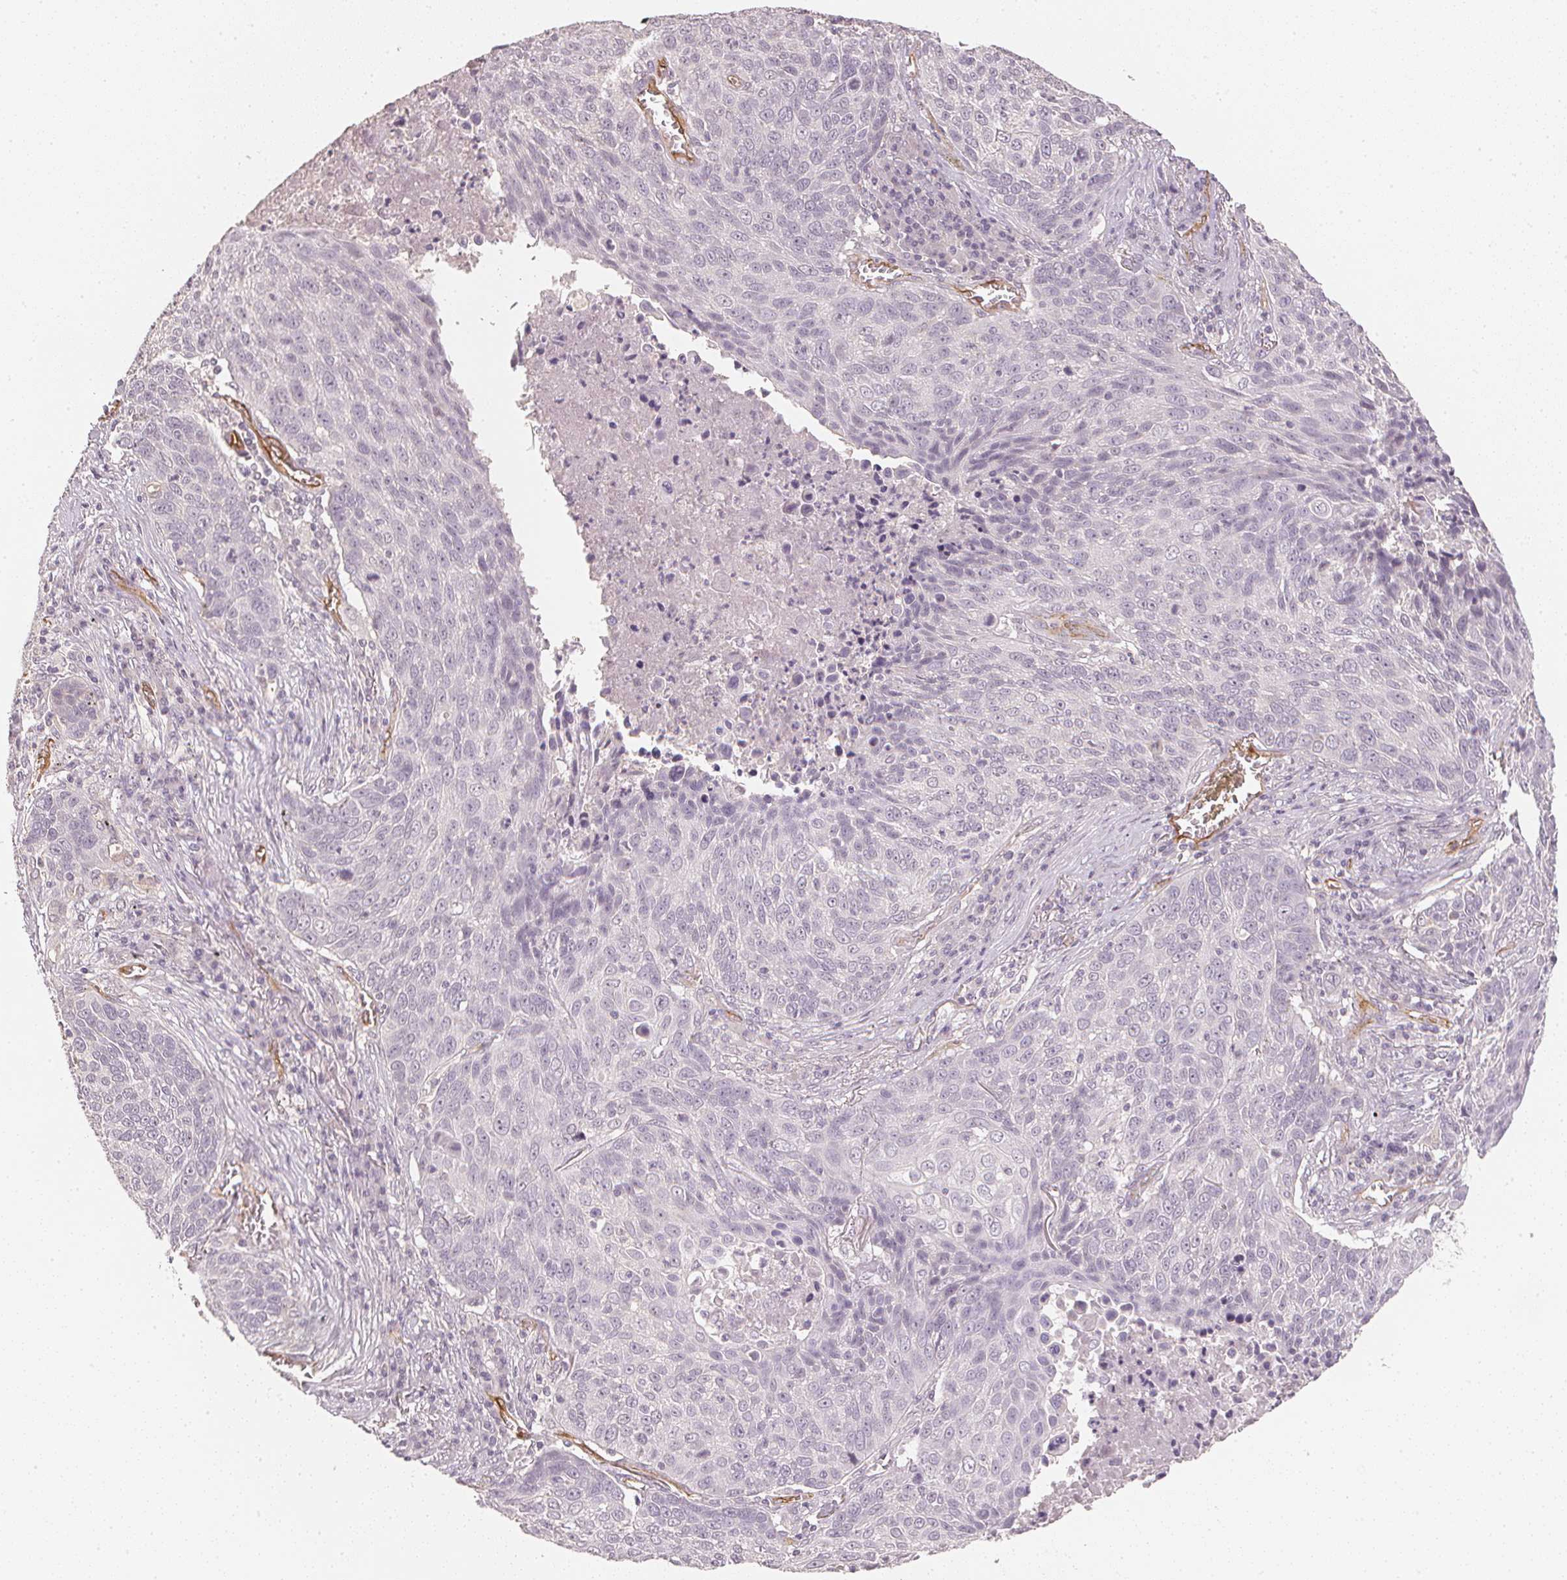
{"staining": {"intensity": "negative", "quantity": "none", "location": "none"}, "tissue": "lung cancer", "cell_type": "Tumor cells", "image_type": "cancer", "snomed": [{"axis": "morphology", "description": "Squamous cell carcinoma, NOS"}, {"axis": "topography", "description": "Lung"}], "caption": "The histopathology image demonstrates no significant expression in tumor cells of lung cancer (squamous cell carcinoma).", "gene": "CIB1", "patient": {"sex": "male", "age": 78}}